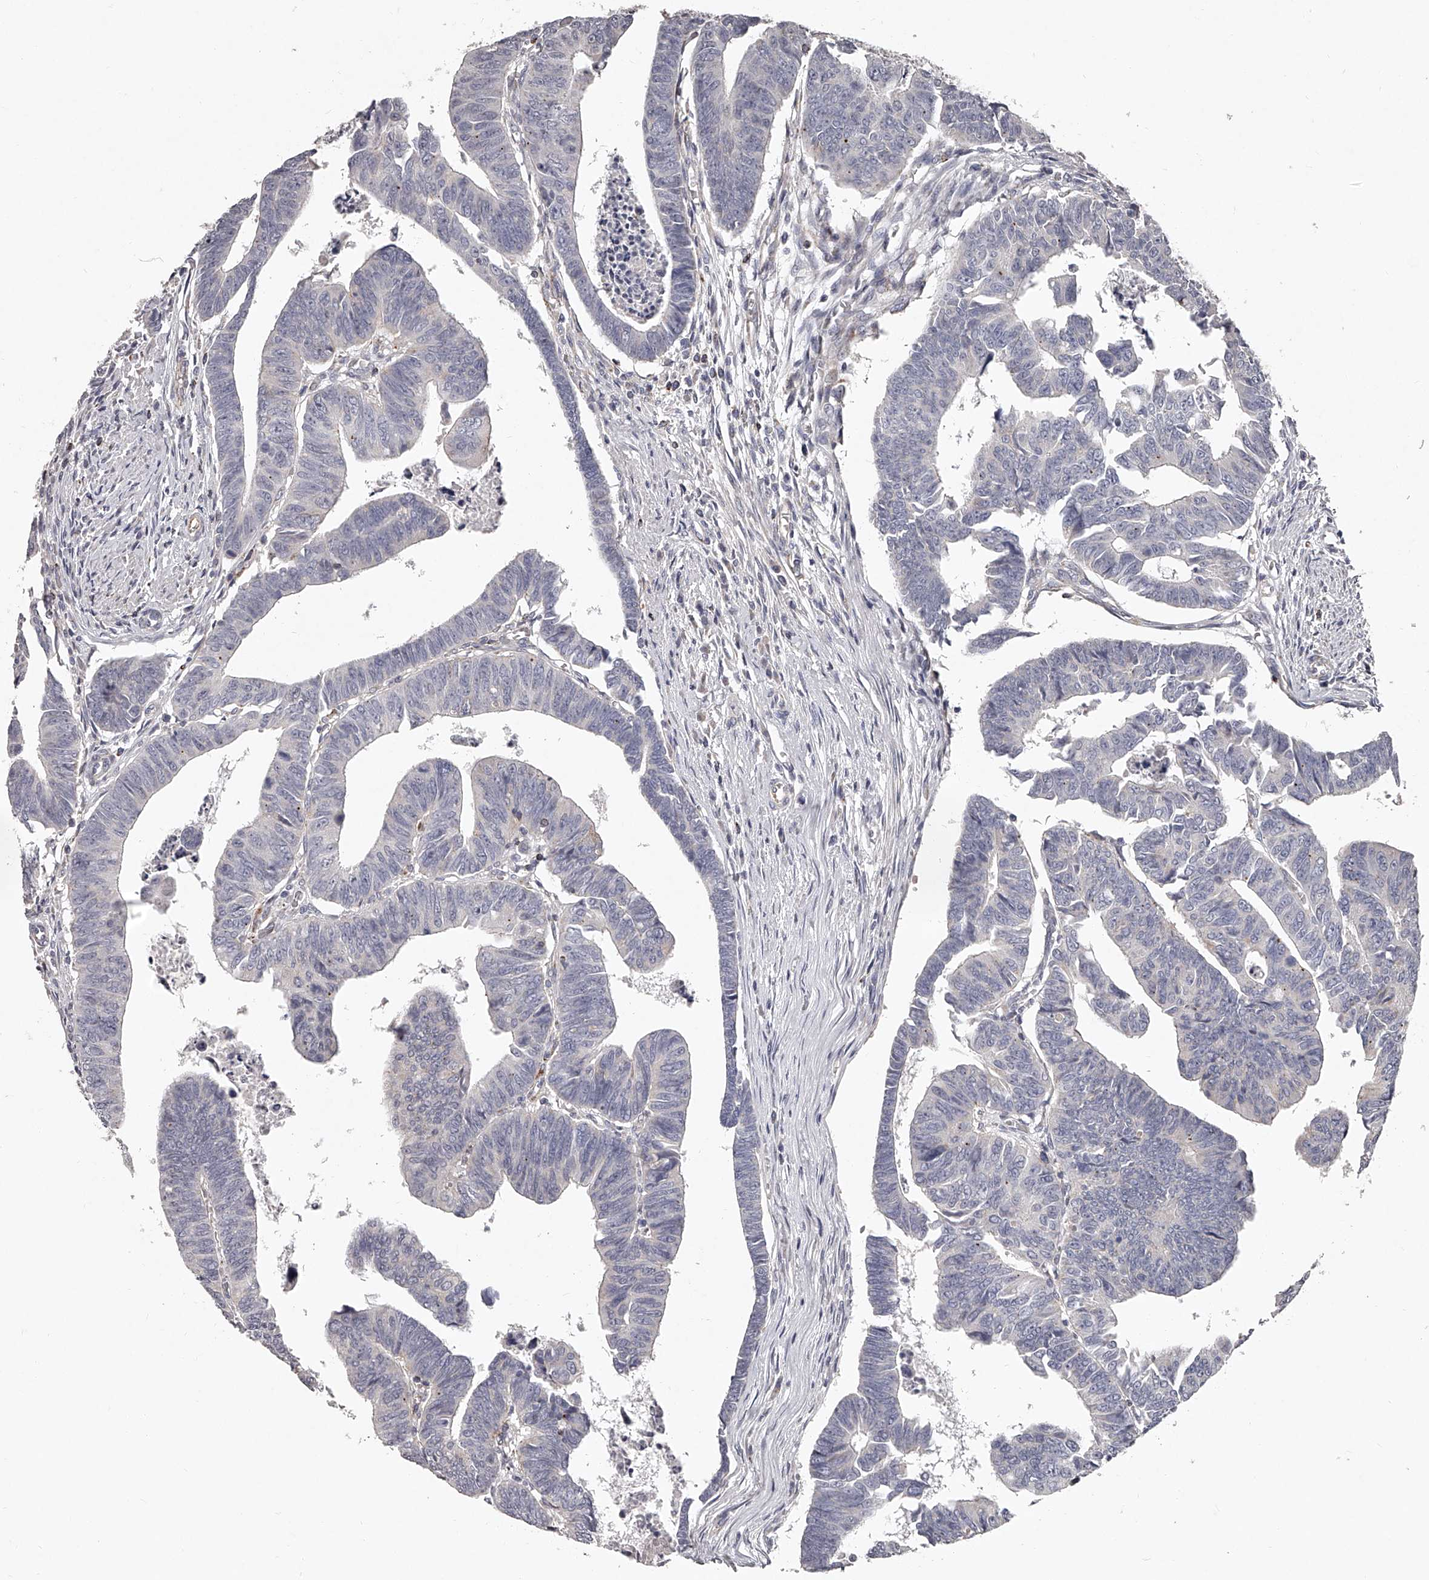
{"staining": {"intensity": "negative", "quantity": "none", "location": "none"}, "tissue": "colorectal cancer", "cell_type": "Tumor cells", "image_type": "cancer", "snomed": [{"axis": "morphology", "description": "Adenocarcinoma, NOS"}, {"axis": "topography", "description": "Rectum"}], "caption": "IHC micrograph of colorectal adenocarcinoma stained for a protein (brown), which exhibits no staining in tumor cells.", "gene": "NT5DC1", "patient": {"sex": "female", "age": 65}}